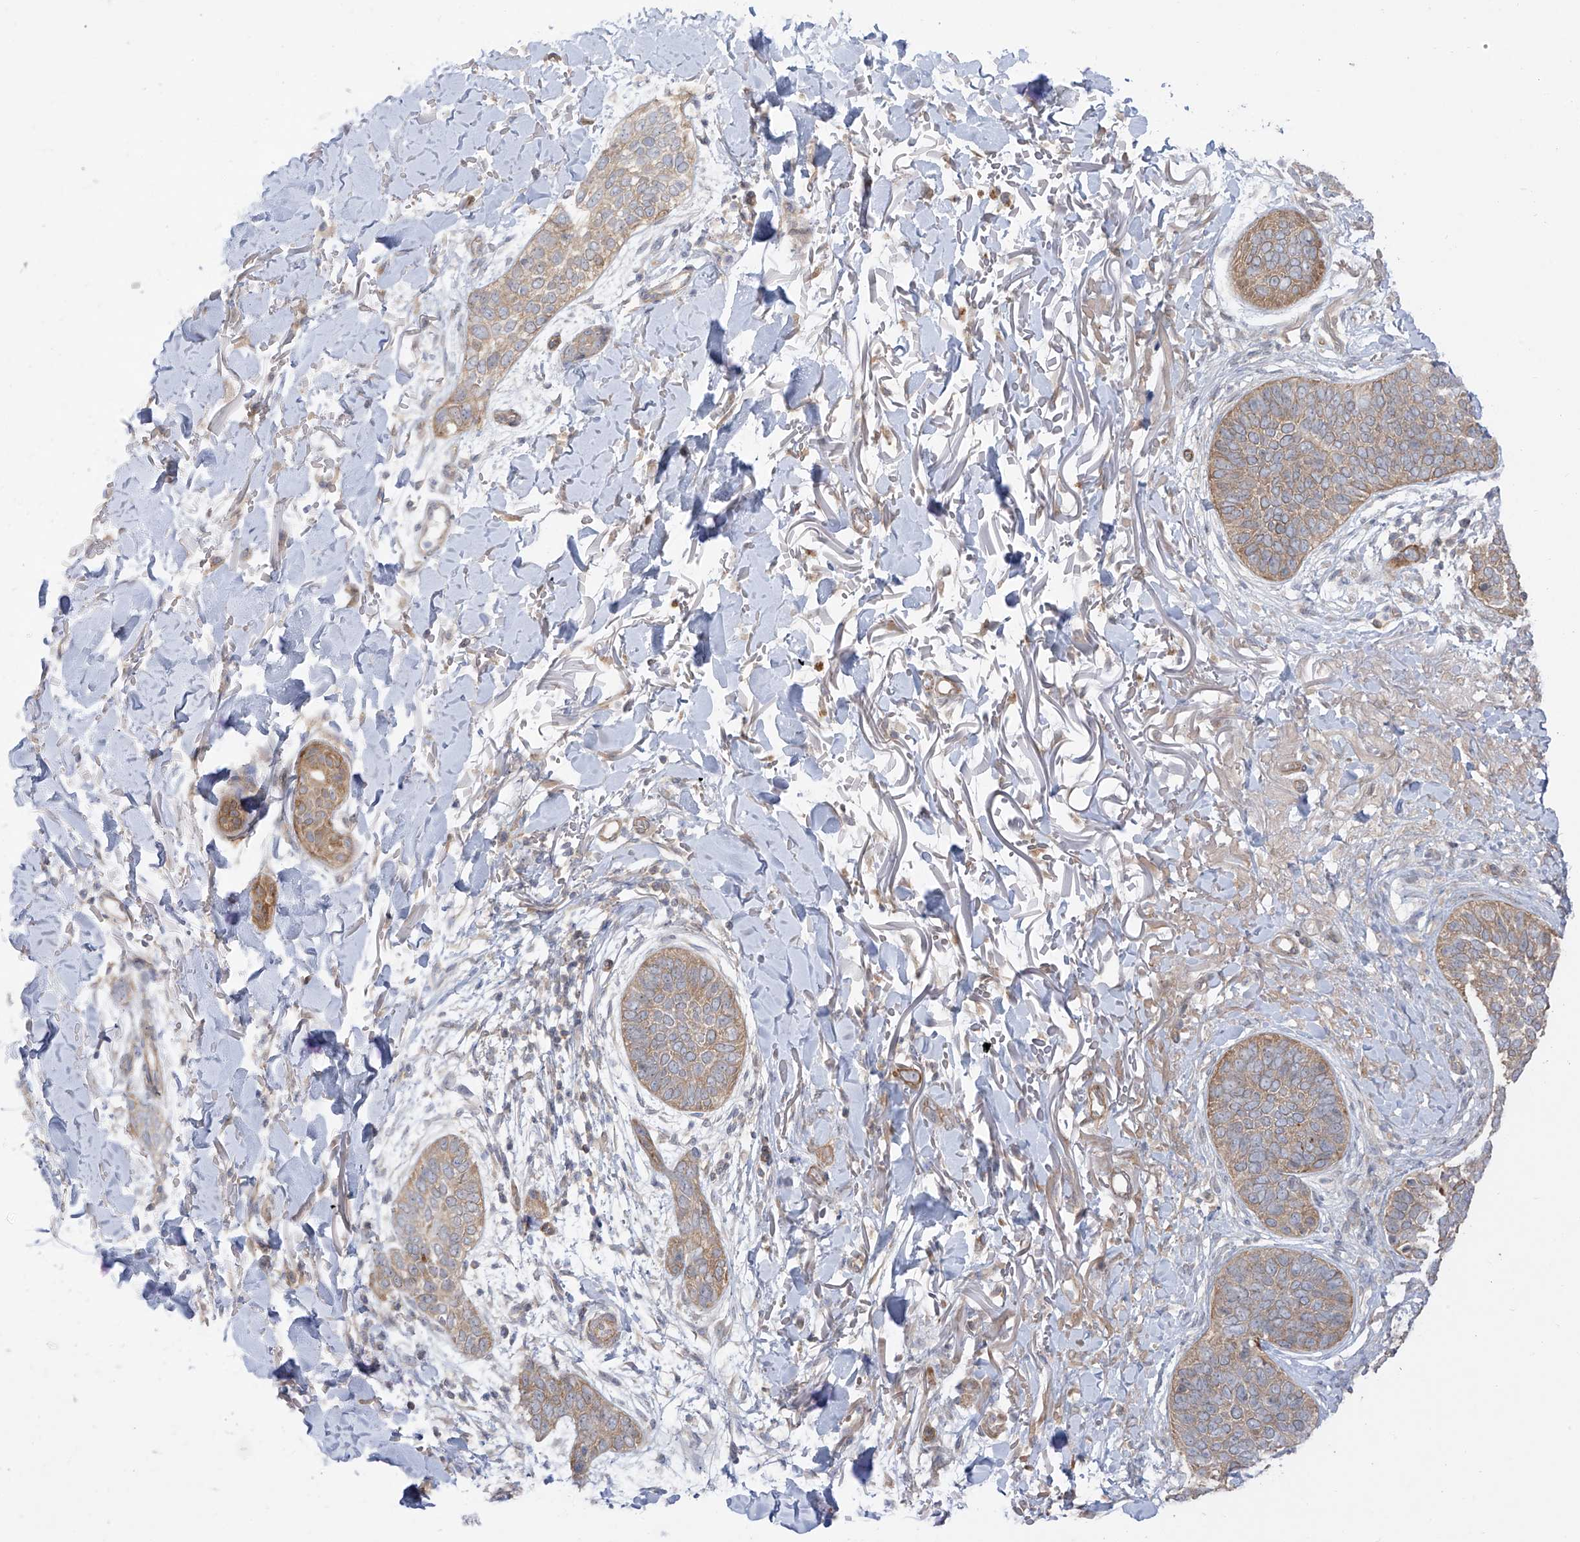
{"staining": {"intensity": "moderate", "quantity": ">75%", "location": "cytoplasmic/membranous"}, "tissue": "skin cancer", "cell_type": "Tumor cells", "image_type": "cancer", "snomed": [{"axis": "morphology", "description": "Basal cell carcinoma"}, {"axis": "topography", "description": "Skin"}], "caption": "Protein analysis of basal cell carcinoma (skin) tissue exhibits moderate cytoplasmic/membranous staining in approximately >75% of tumor cells. (brown staining indicates protein expression, while blue staining denotes nuclei).", "gene": "EIPR1", "patient": {"sex": "male", "age": 85}}